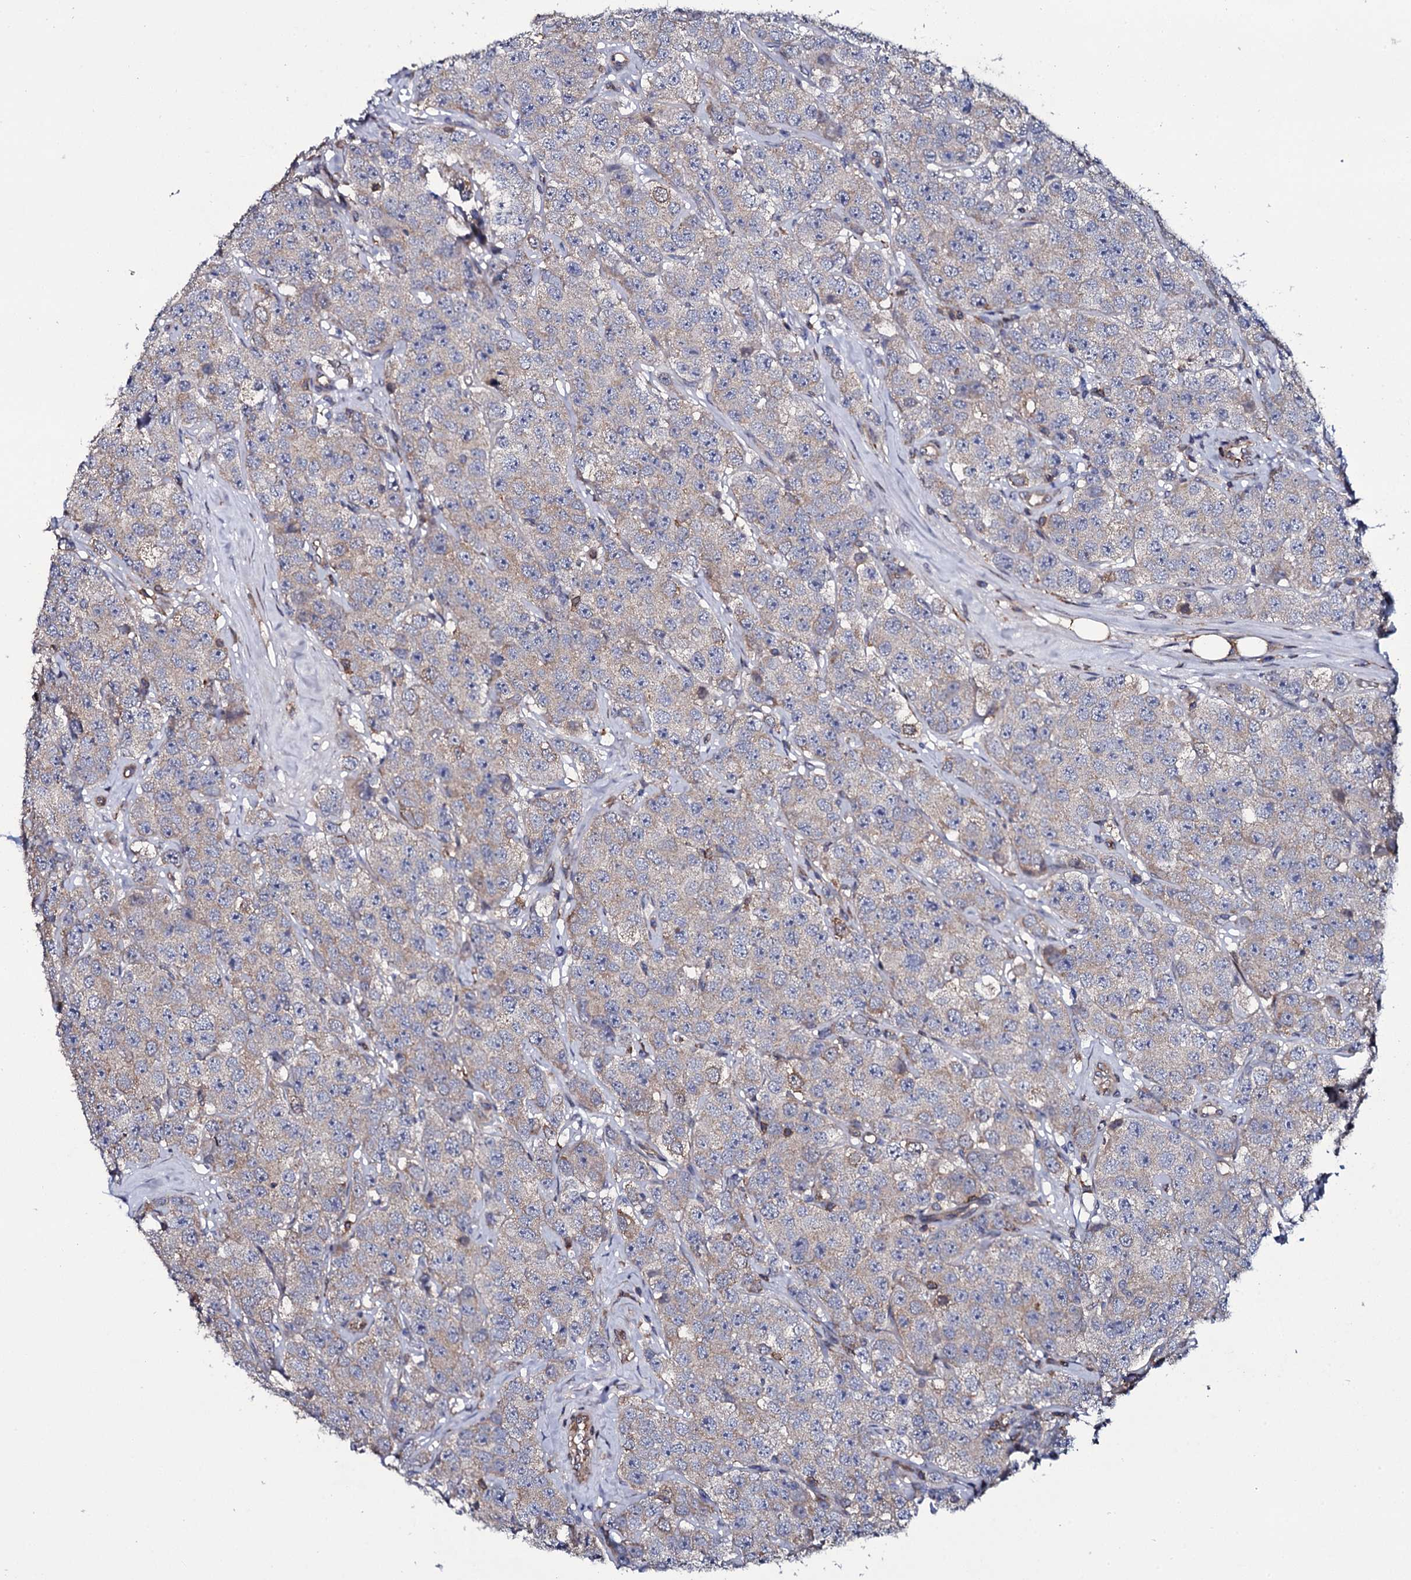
{"staining": {"intensity": "weak", "quantity": "<25%", "location": "cytoplasmic/membranous"}, "tissue": "testis cancer", "cell_type": "Tumor cells", "image_type": "cancer", "snomed": [{"axis": "morphology", "description": "Seminoma, NOS"}, {"axis": "topography", "description": "Testis"}], "caption": "An image of human testis cancer is negative for staining in tumor cells.", "gene": "TTC23", "patient": {"sex": "male", "age": 28}}